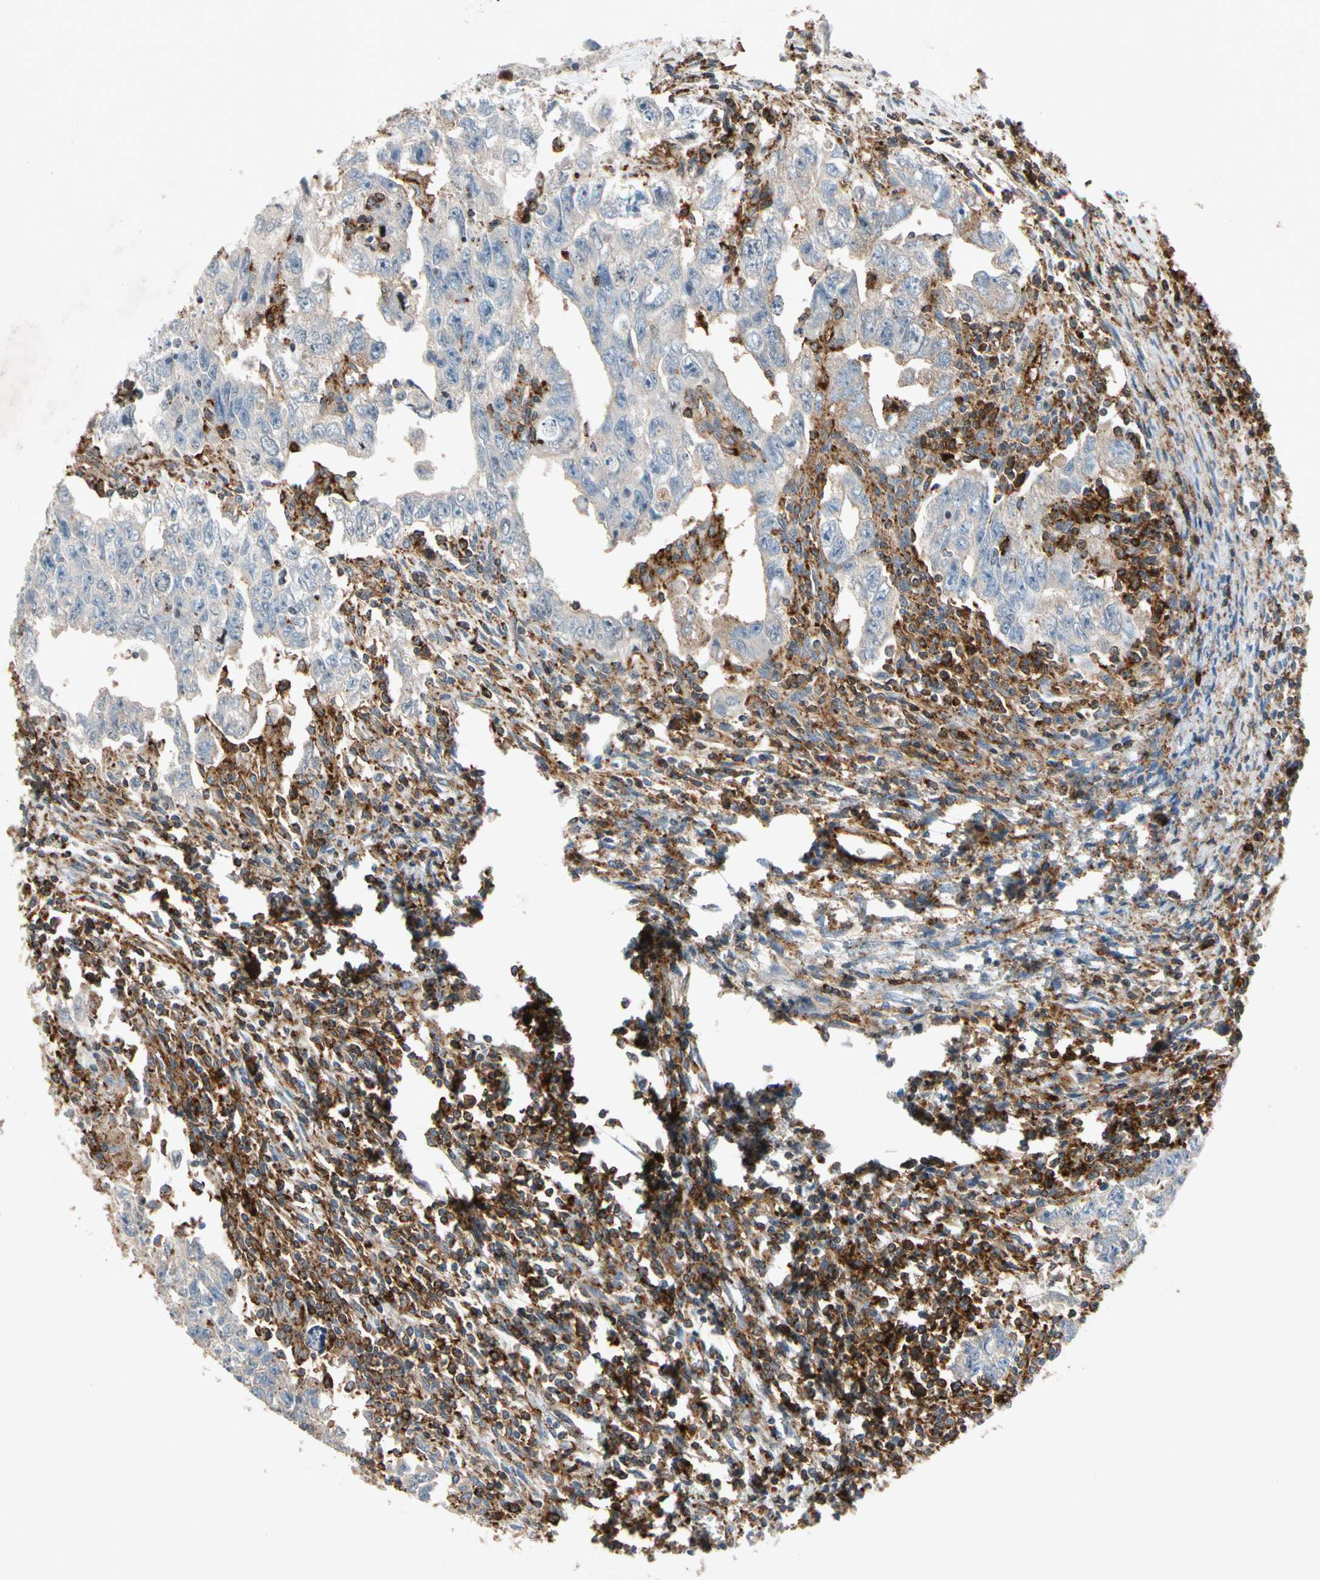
{"staining": {"intensity": "weak", "quantity": "<25%", "location": "cytoplasmic/membranous"}, "tissue": "testis cancer", "cell_type": "Tumor cells", "image_type": "cancer", "snomed": [{"axis": "morphology", "description": "Carcinoma, Embryonal, NOS"}, {"axis": "topography", "description": "Testis"}], "caption": "Tumor cells show no significant protein staining in testis cancer (embryonal carcinoma).", "gene": "NDFIP2", "patient": {"sex": "male", "age": 28}}